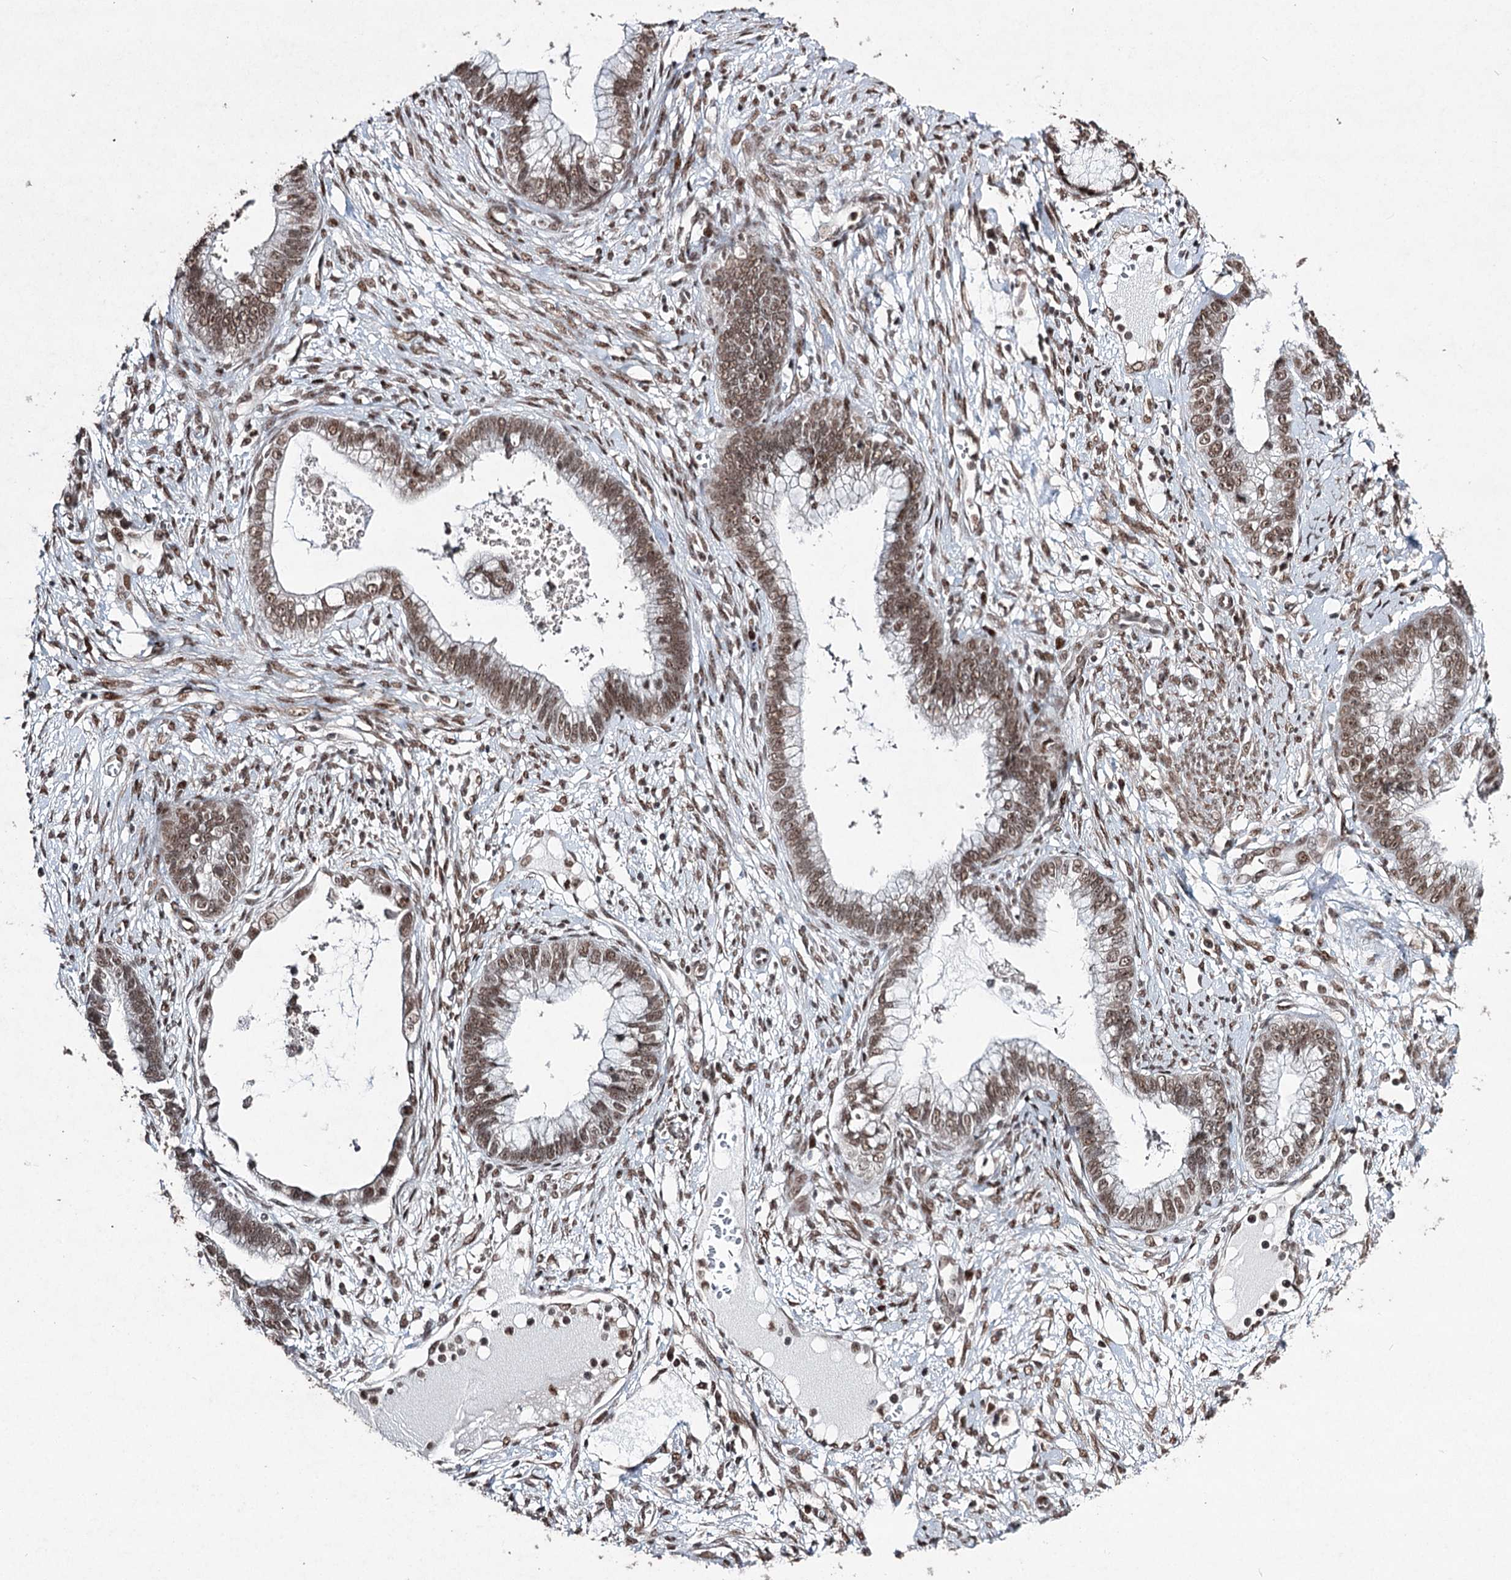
{"staining": {"intensity": "moderate", "quantity": ">75%", "location": "nuclear"}, "tissue": "cervical cancer", "cell_type": "Tumor cells", "image_type": "cancer", "snomed": [{"axis": "morphology", "description": "Adenocarcinoma, NOS"}, {"axis": "topography", "description": "Cervix"}], "caption": "A photomicrograph showing moderate nuclear staining in about >75% of tumor cells in cervical adenocarcinoma, as visualized by brown immunohistochemical staining.", "gene": "PDCD4", "patient": {"sex": "female", "age": 44}}